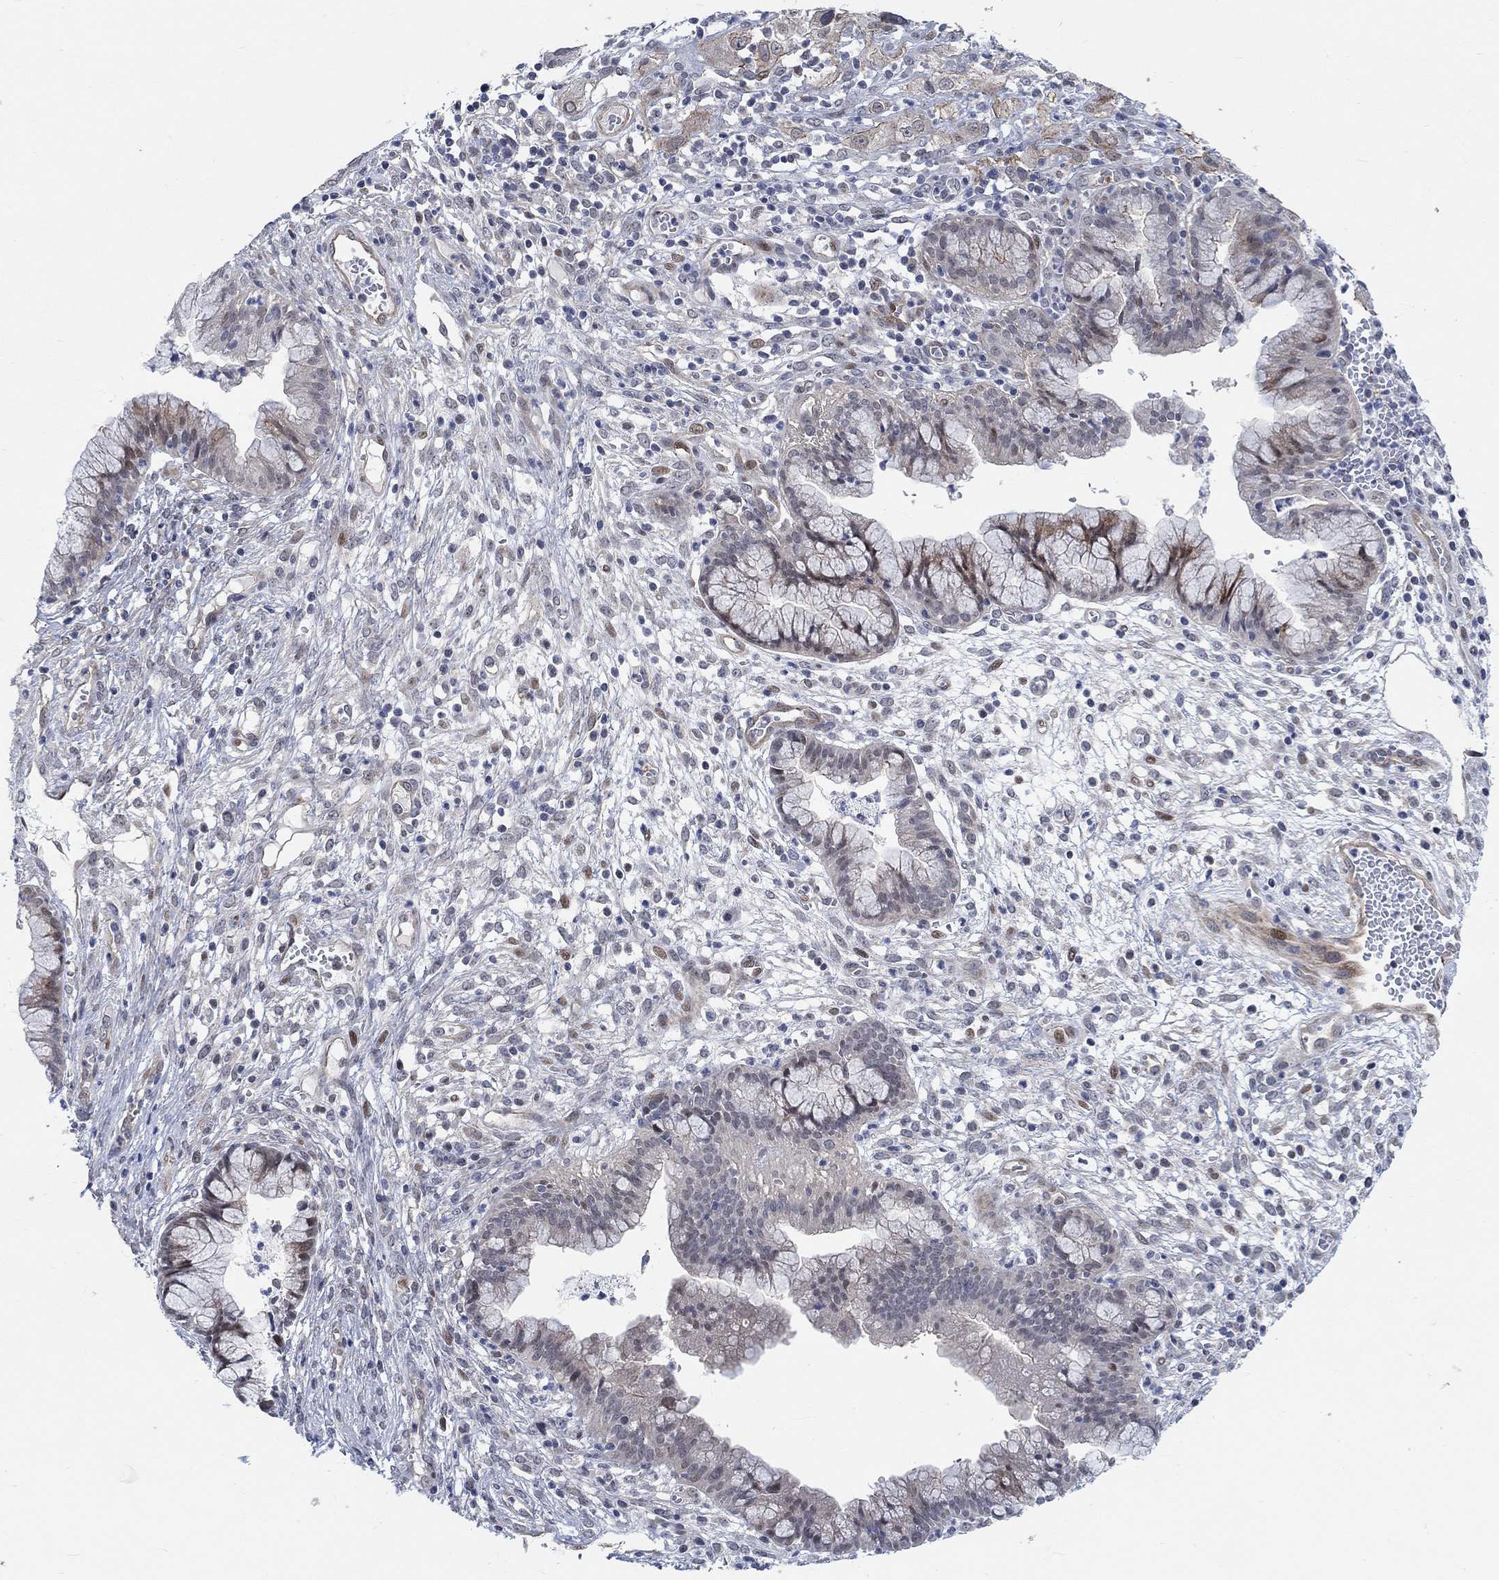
{"staining": {"intensity": "moderate", "quantity": "<25%", "location": "cytoplasmic/membranous"}, "tissue": "cervical cancer", "cell_type": "Tumor cells", "image_type": "cancer", "snomed": [{"axis": "morphology", "description": "Squamous cell carcinoma, NOS"}, {"axis": "topography", "description": "Cervix"}], "caption": "An immunohistochemistry (IHC) image of tumor tissue is shown. Protein staining in brown highlights moderate cytoplasmic/membranous positivity in squamous cell carcinoma (cervical) within tumor cells.", "gene": "KCNH8", "patient": {"sex": "female", "age": 32}}